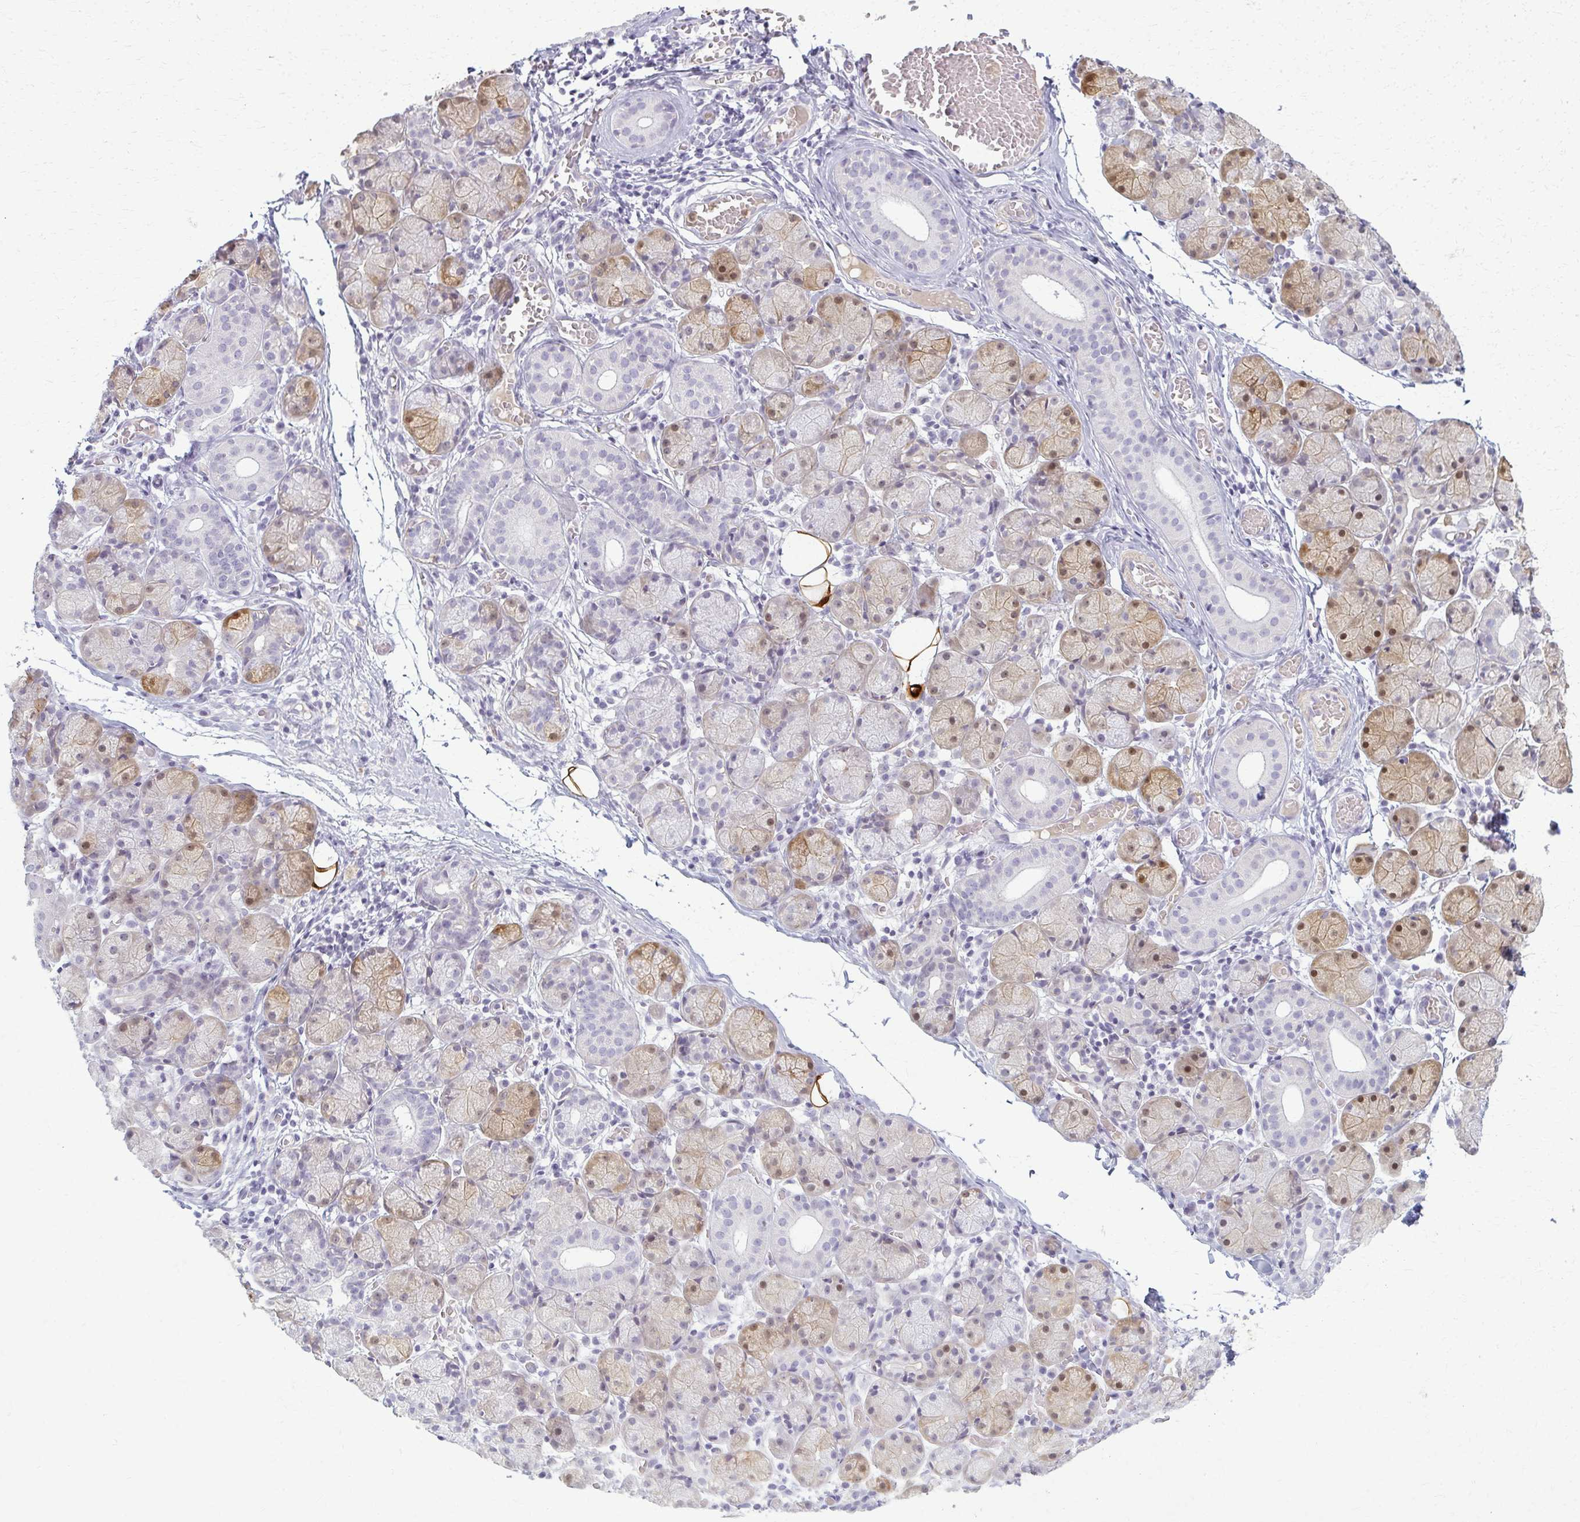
{"staining": {"intensity": "moderate", "quantity": "25%-75%", "location": "cytoplasmic/membranous,nuclear"}, "tissue": "salivary gland", "cell_type": "Glandular cells", "image_type": "normal", "snomed": [{"axis": "morphology", "description": "Normal tissue, NOS"}, {"axis": "topography", "description": "Salivary gland"}], "caption": "DAB (3,3'-diaminobenzidine) immunohistochemical staining of benign salivary gland shows moderate cytoplasmic/membranous,nuclear protein expression in about 25%-75% of glandular cells.", "gene": "CA3", "patient": {"sex": "female", "age": 24}}